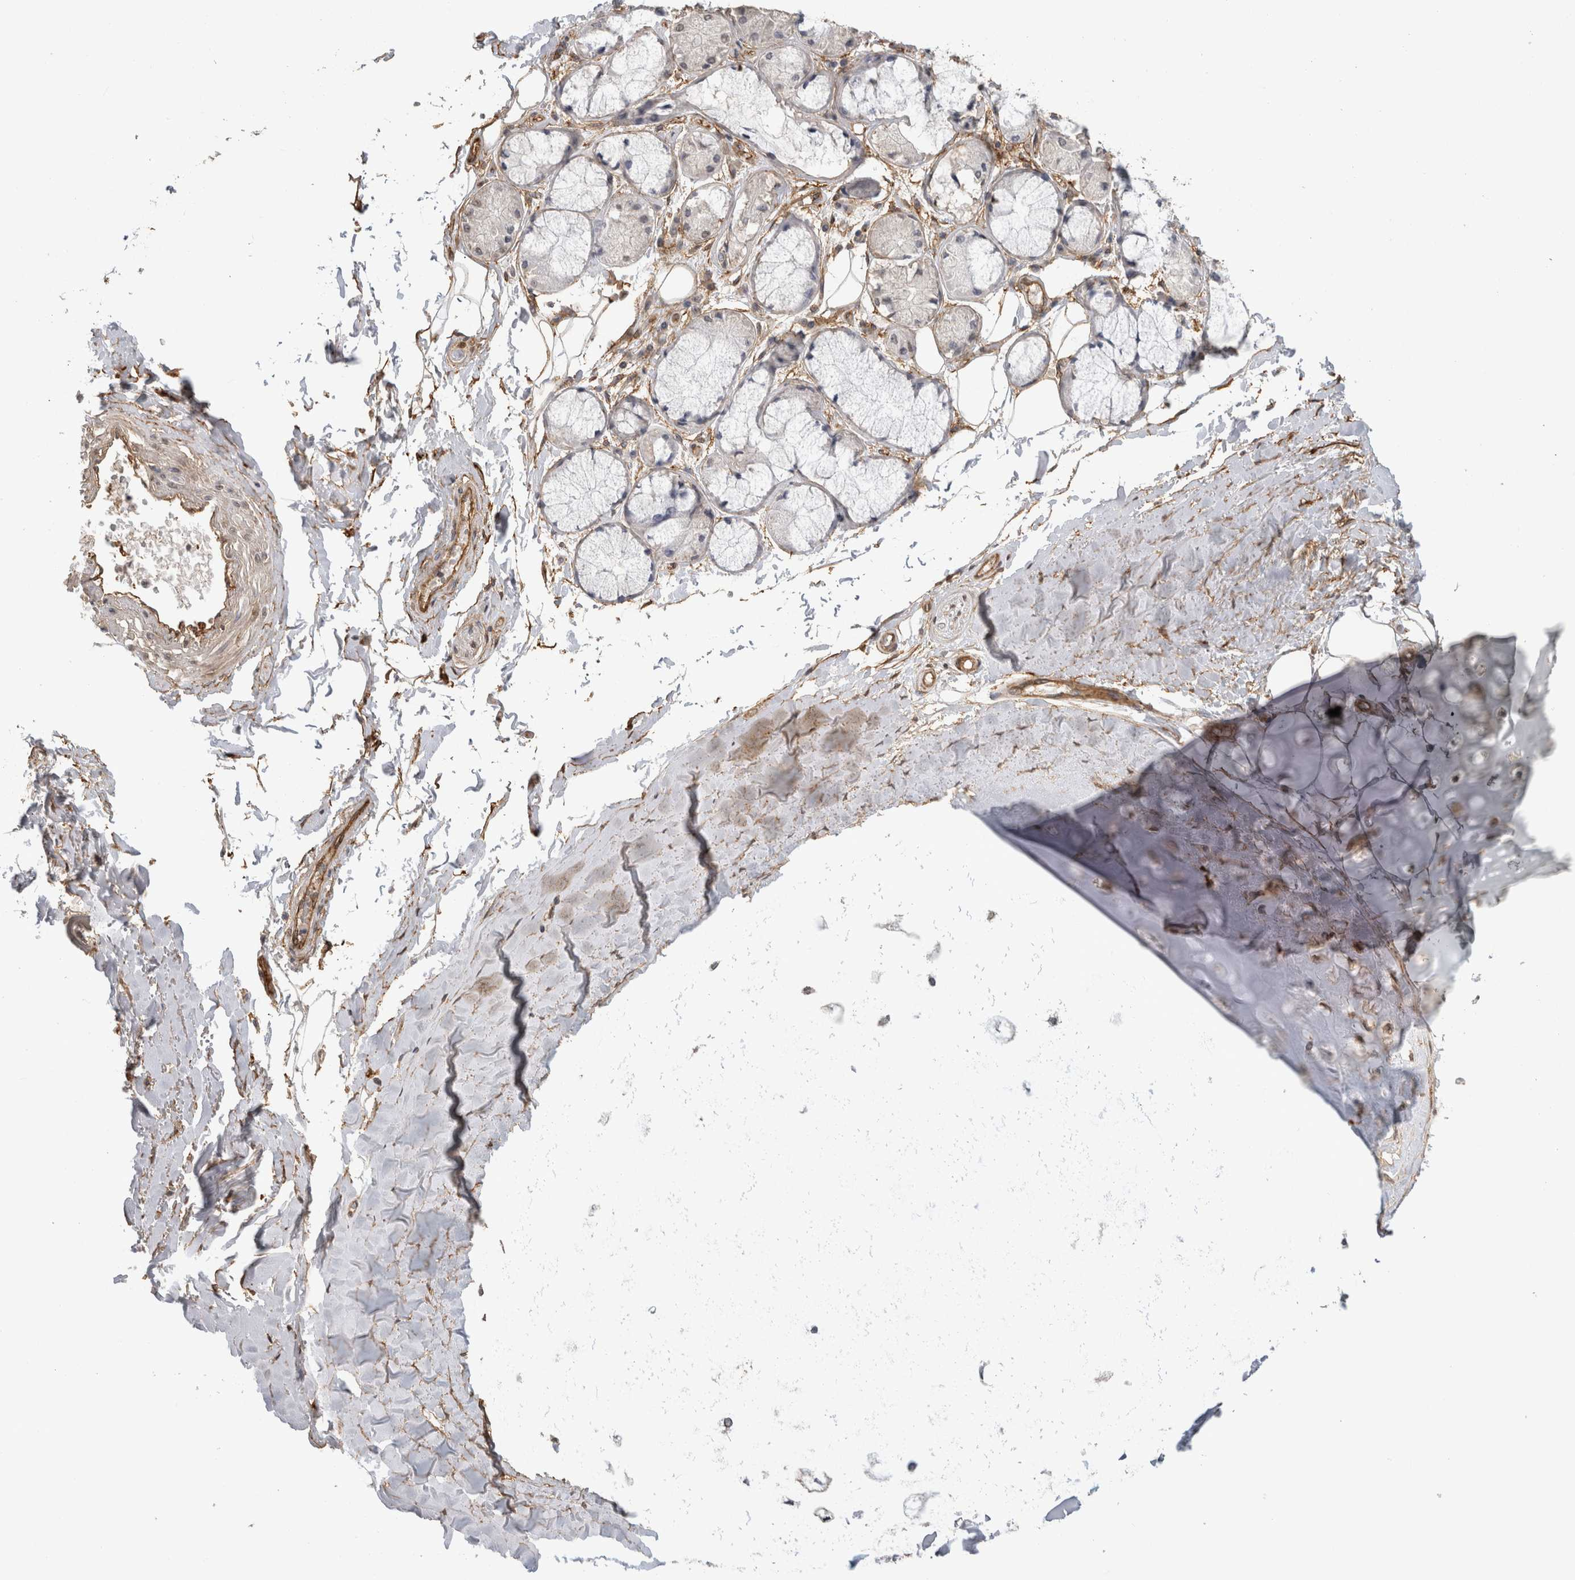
{"staining": {"intensity": "negative", "quantity": "none", "location": "none"}, "tissue": "adipose tissue", "cell_type": "Adipocytes", "image_type": "normal", "snomed": [{"axis": "morphology", "description": "Normal tissue, NOS"}, {"axis": "topography", "description": "Bronchus"}], "caption": "Human adipose tissue stained for a protein using immunohistochemistry (IHC) exhibits no expression in adipocytes.", "gene": "RECK", "patient": {"sex": "male", "age": 66}}